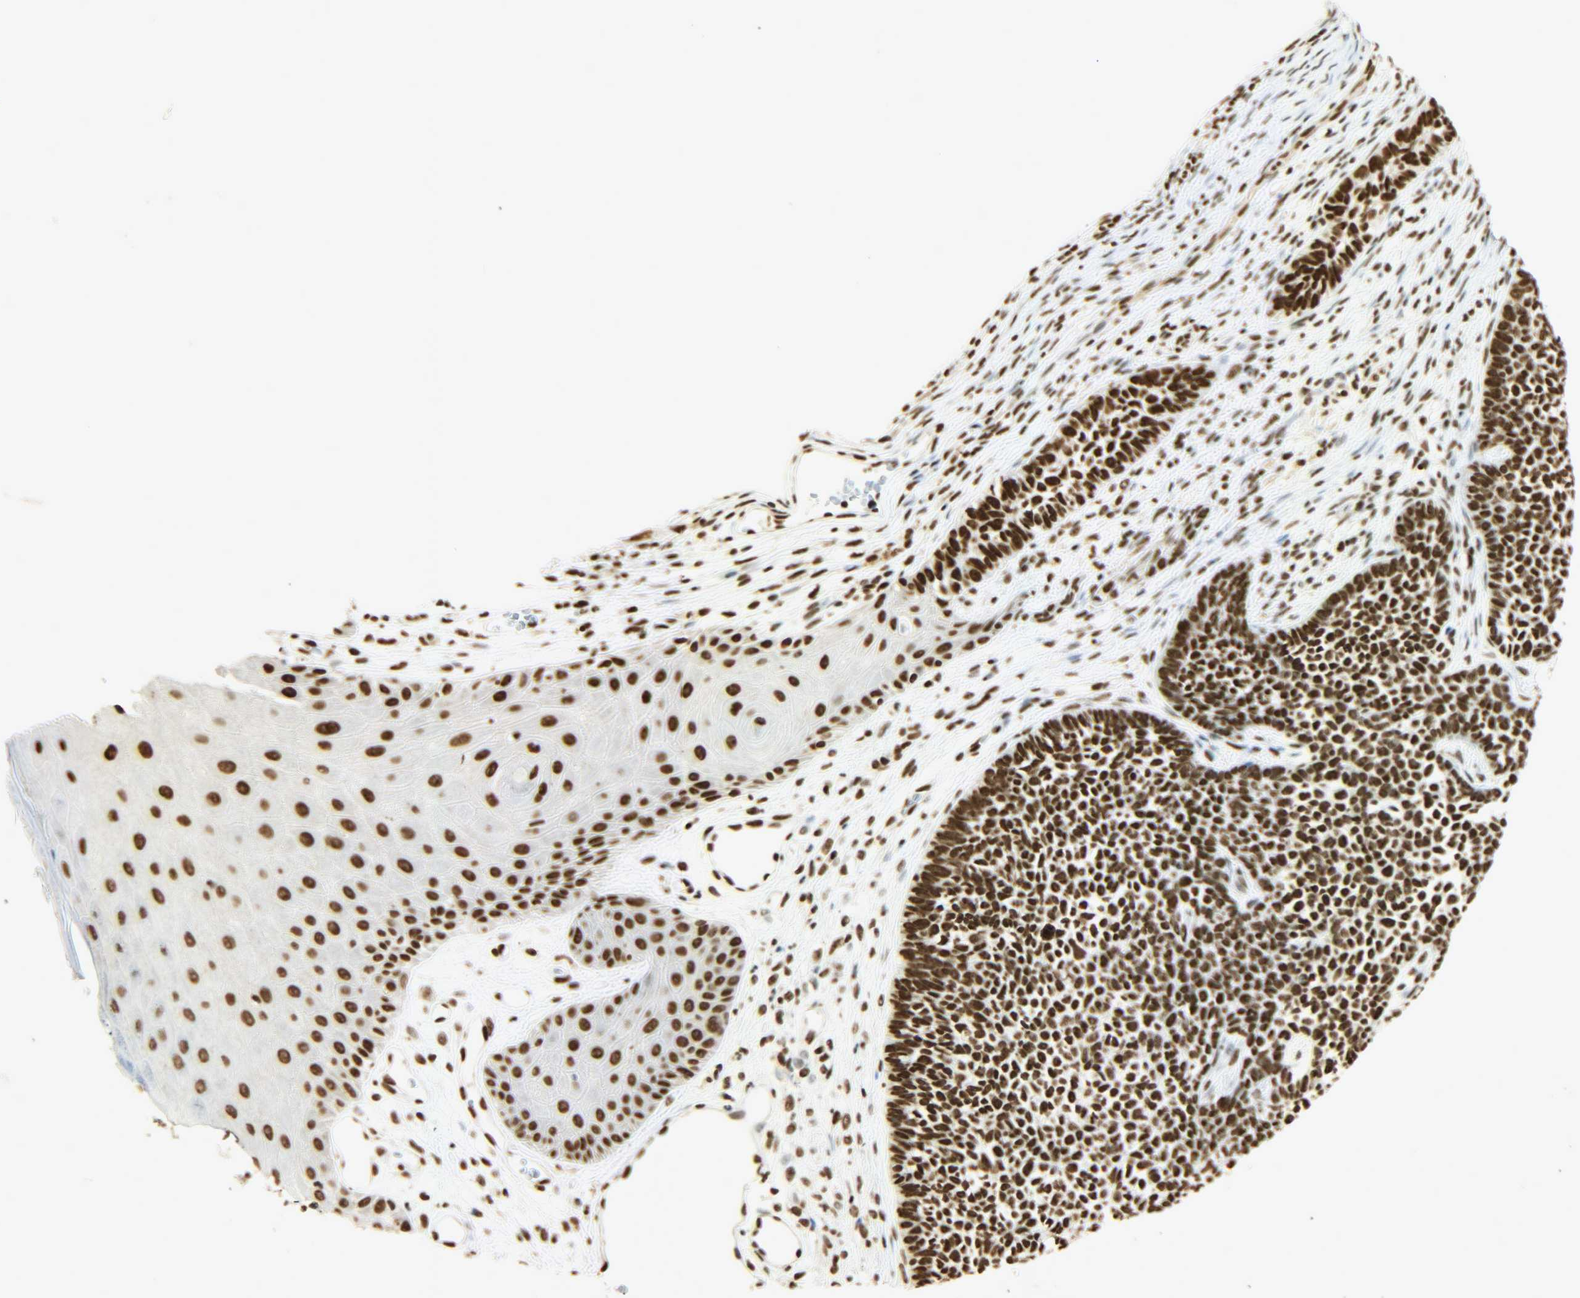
{"staining": {"intensity": "strong", "quantity": ">75%", "location": "nuclear"}, "tissue": "skin cancer", "cell_type": "Tumor cells", "image_type": "cancer", "snomed": [{"axis": "morphology", "description": "Basal cell carcinoma"}, {"axis": "topography", "description": "Skin"}], "caption": "A brown stain highlights strong nuclear positivity of a protein in human basal cell carcinoma (skin) tumor cells. (DAB (3,3'-diaminobenzidine) IHC with brightfield microscopy, high magnification).", "gene": "KHDRBS1", "patient": {"sex": "female", "age": 84}}